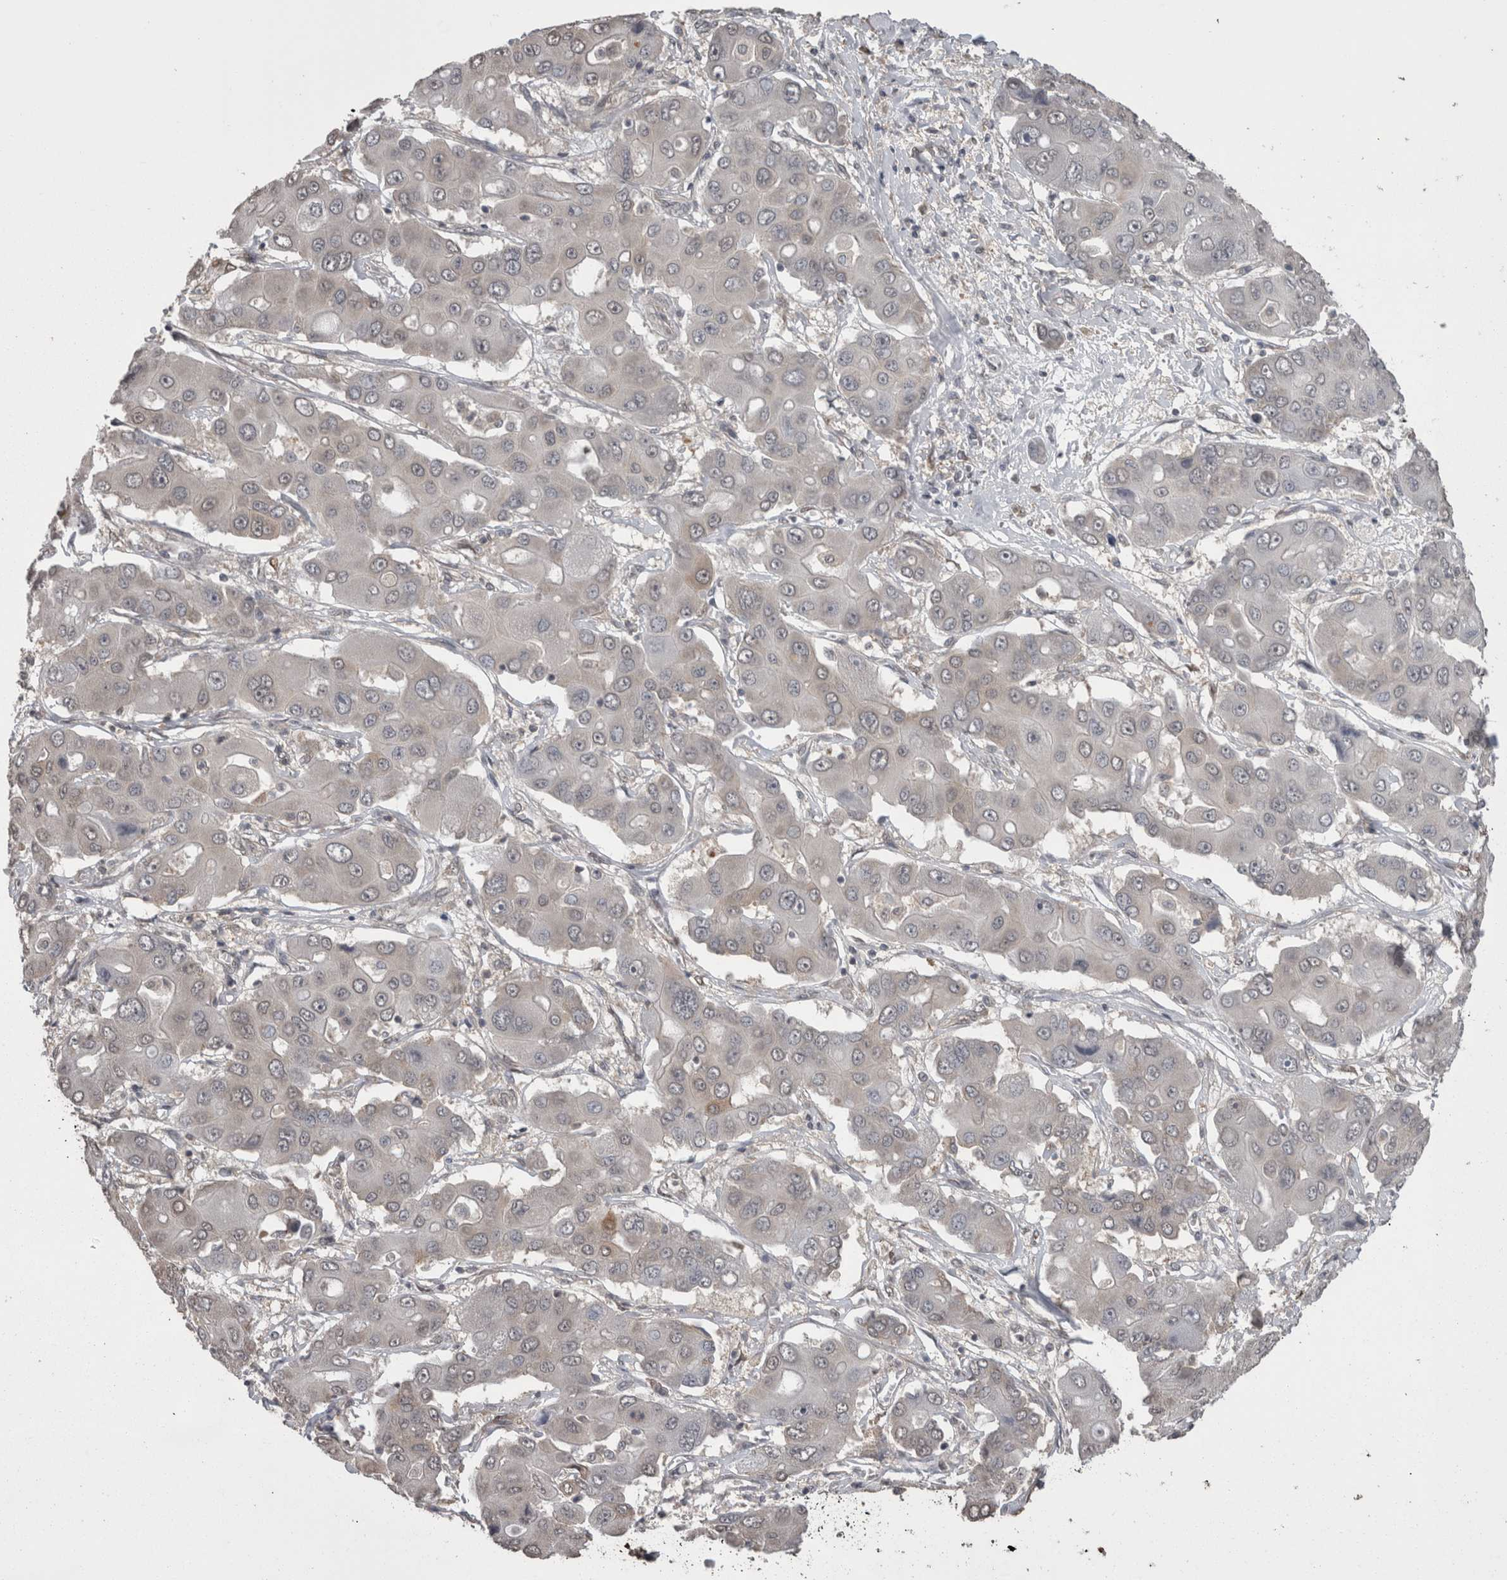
{"staining": {"intensity": "negative", "quantity": "none", "location": "none"}, "tissue": "liver cancer", "cell_type": "Tumor cells", "image_type": "cancer", "snomed": [{"axis": "morphology", "description": "Cholangiocarcinoma"}, {"axis": "topography", "description": "Liver"}], "caption": "DAB immunohistochemical staining of human liver cholangiocarcinoma shows no significant positivity in tumor cells.", "gene": "DDX6", "patient": {"sex": "male", "age": 67}}